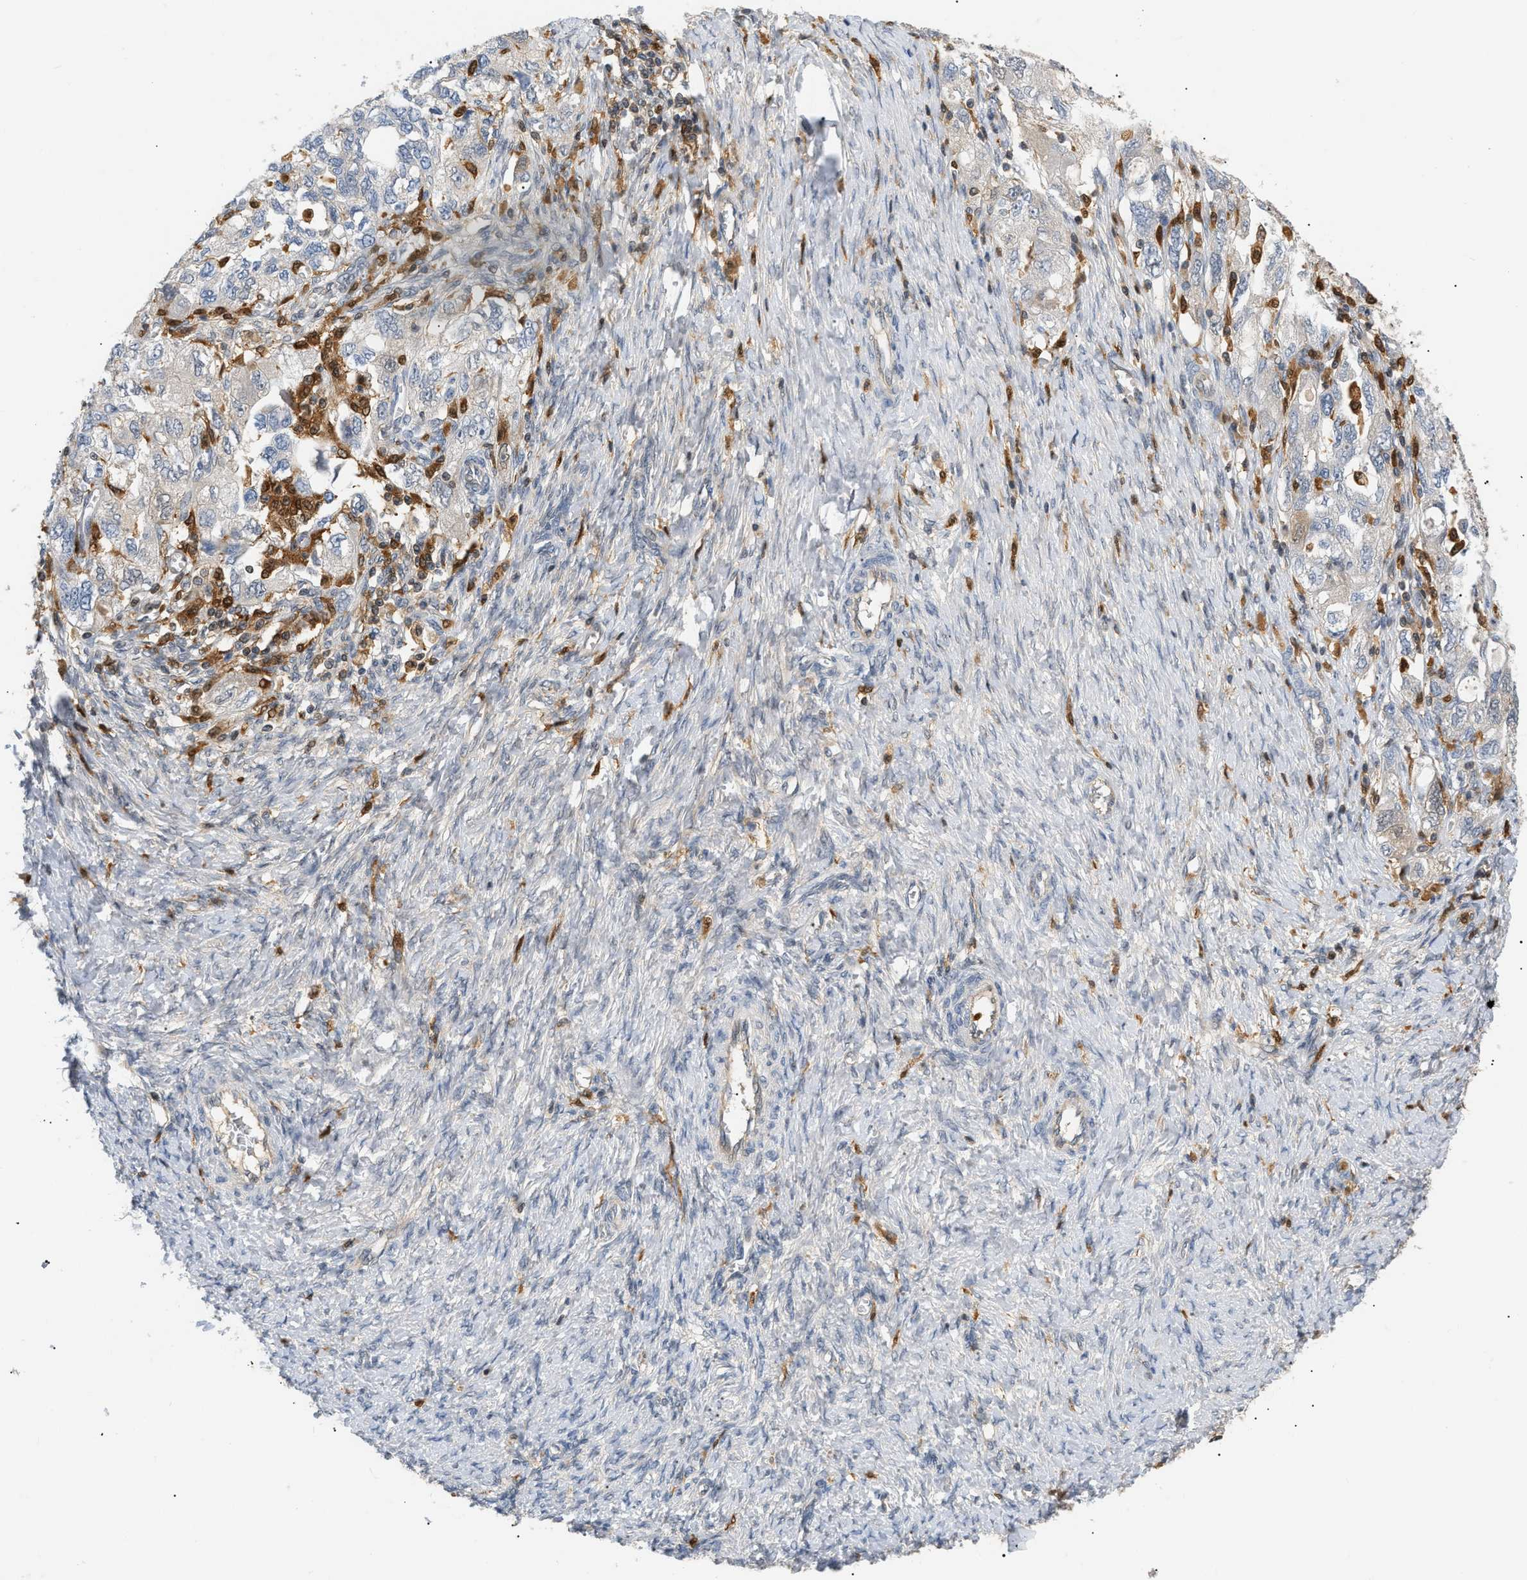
{"staining": {"intensity": "negative", "quantity": "none", "location": "none"}, "tissue": "ovarian cancer", "cell_type": "Tumor cells", "image_type": "cancer", "snomed": [{"axis": "morphology", "description": "Carcinoma, NOS"}, {"axis": "morphology", "description": "Cystadenocarcinoma, serous, NOS"}, {"axis": "topography", "description": "Ovary"}], "caption": "Histopathology image shows no significant protein staining in tumor cells of ovarian cancer.", "gene": "PYCARD", "patient": {"sex": "female", "age": 69}}